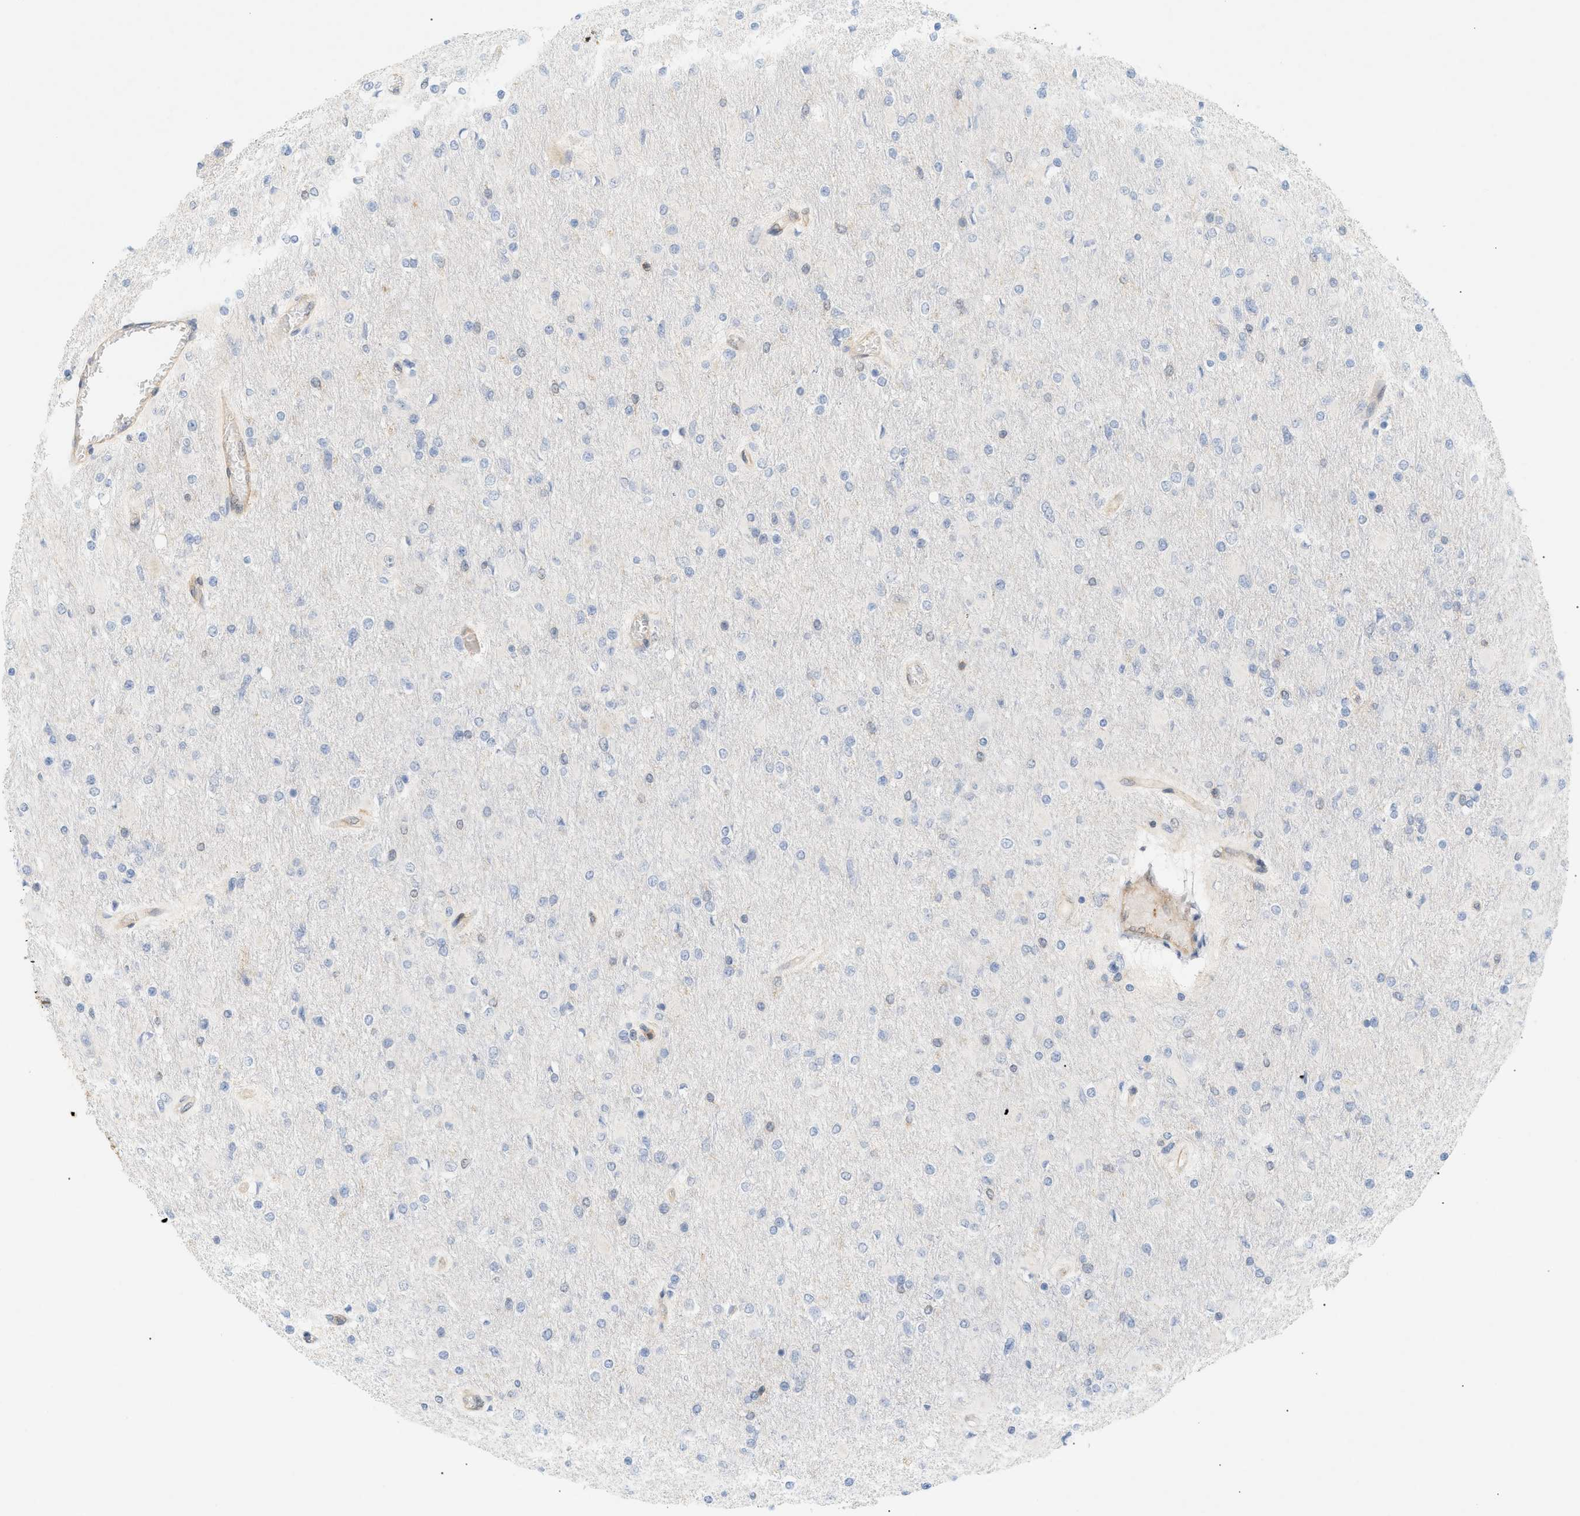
{"staining": {"intensity": "negative", "quantity": "none", "location": "none"}, "tissue": "glioma", "cell_type": "Tumor cells", "image_type": "cancer", "snomed": [{"axis": "morphology", "description": "Glioma, malignant, High grade"}, {"axis": "topography", "description": "Cerebral cortex"}], "caption": "Immunohistochemistry of glioma displays no expression in tumor cells. The staining was performed using DAB to visualize the protein expression in brown, while the nuclei were stained in blue with hematoxylin (Magnification: 20x).", "gene": "SHC1", "patient": {"sex": "female", "age": 36}}